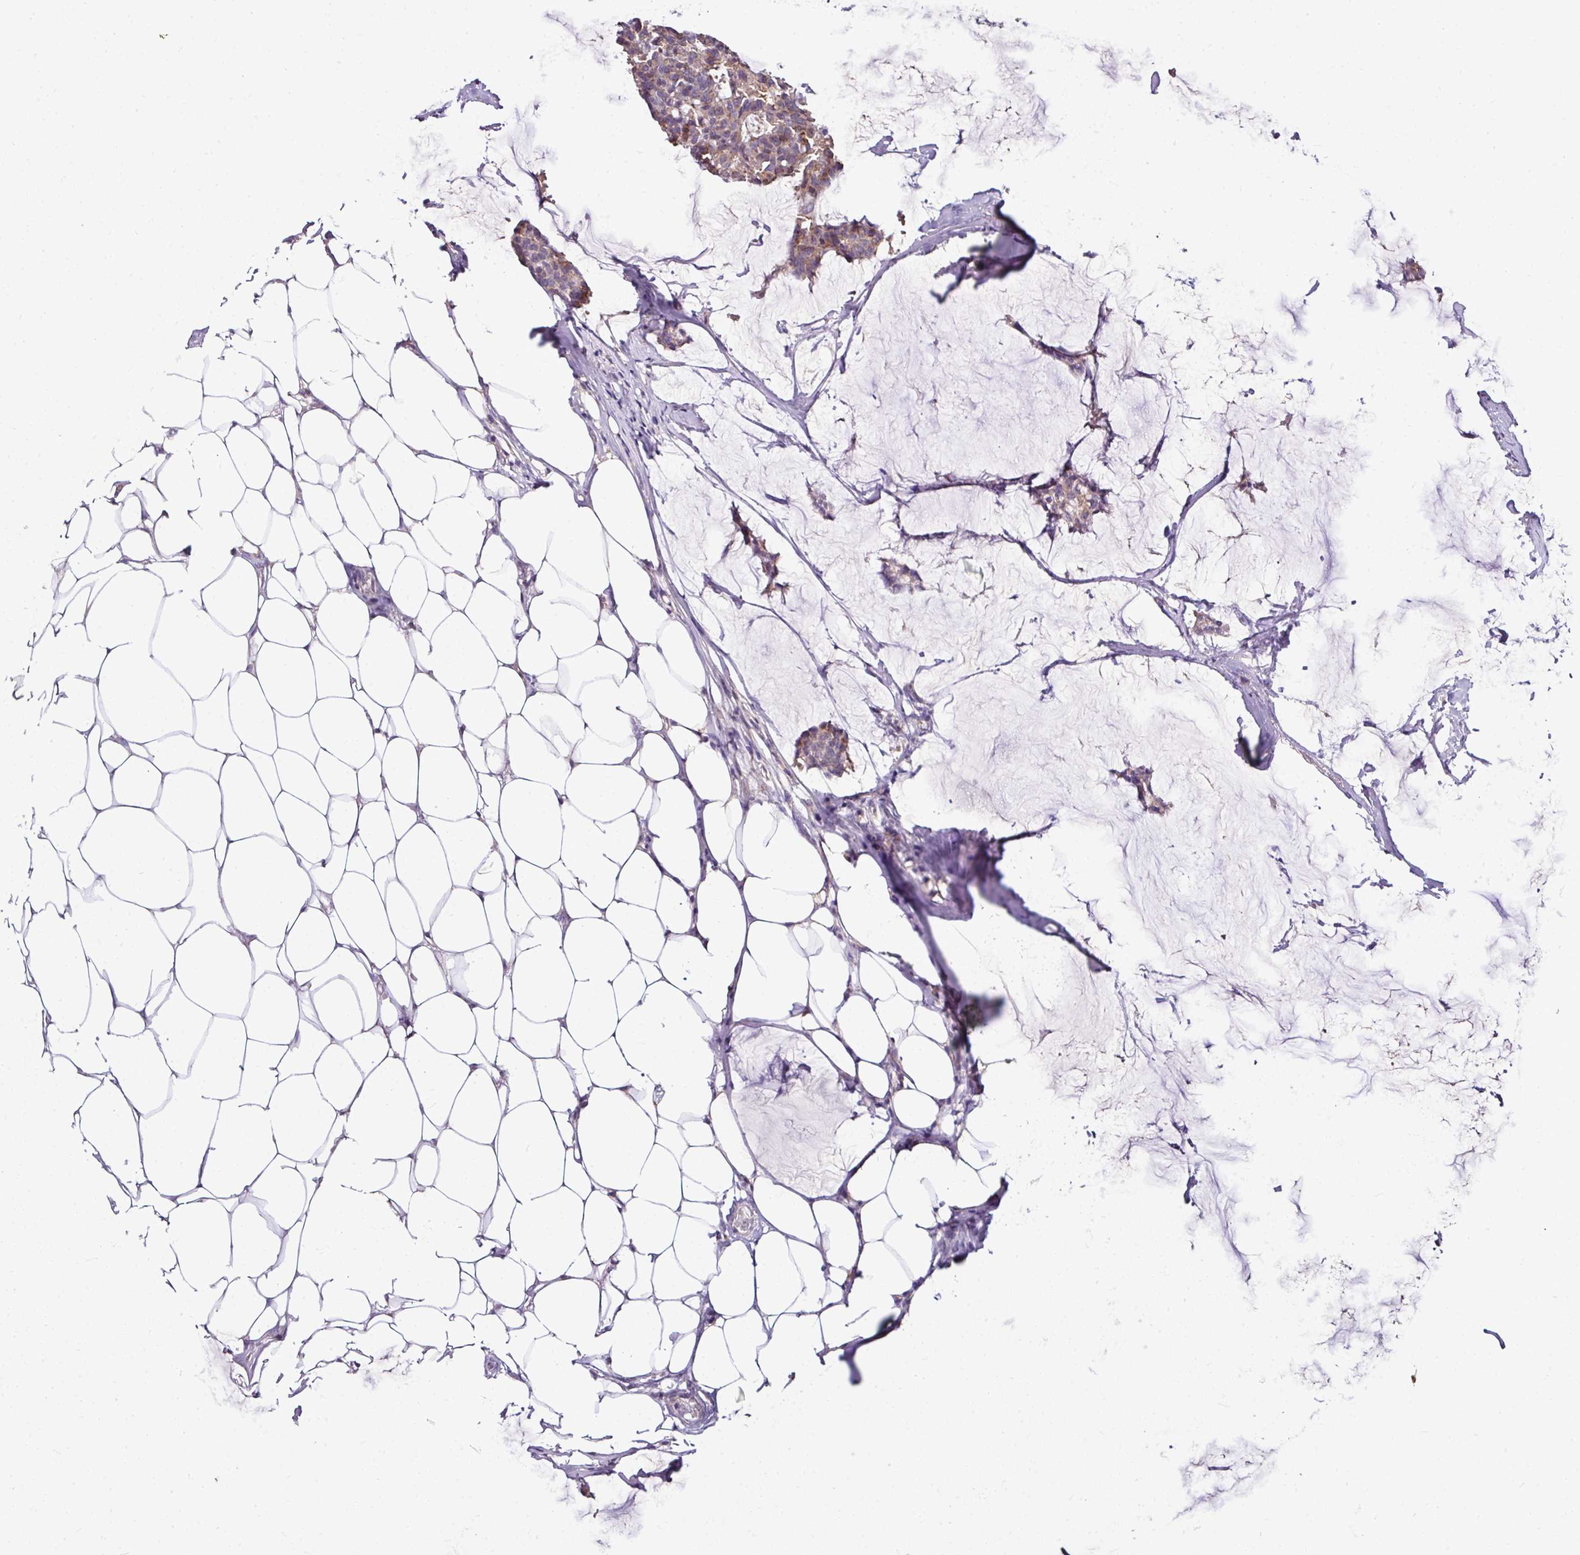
{"staining": {"intensity": "weak", "quantity": "25%-75%", "location": "cytoplasmic/membranous"}, "tissue": "breast cancer", "cell_type": "Tumor cells", "image_type": "cancer", "snomed": [{"axis": "morphology", "description": "Duct carcinoma"}, {"axis": "topography", "description": "Breast"}], "caption": "Breast cancer (infiltrating ductal carcinoma) stained with immunohistochemistry (IHC) demonstrates weak cytoplasmic/membranous expression in about 25%-75% of tumor cells. Nuclei are stained in blue.", "gene": "CPD", "patient": {"sex": "female", "age": 93}}